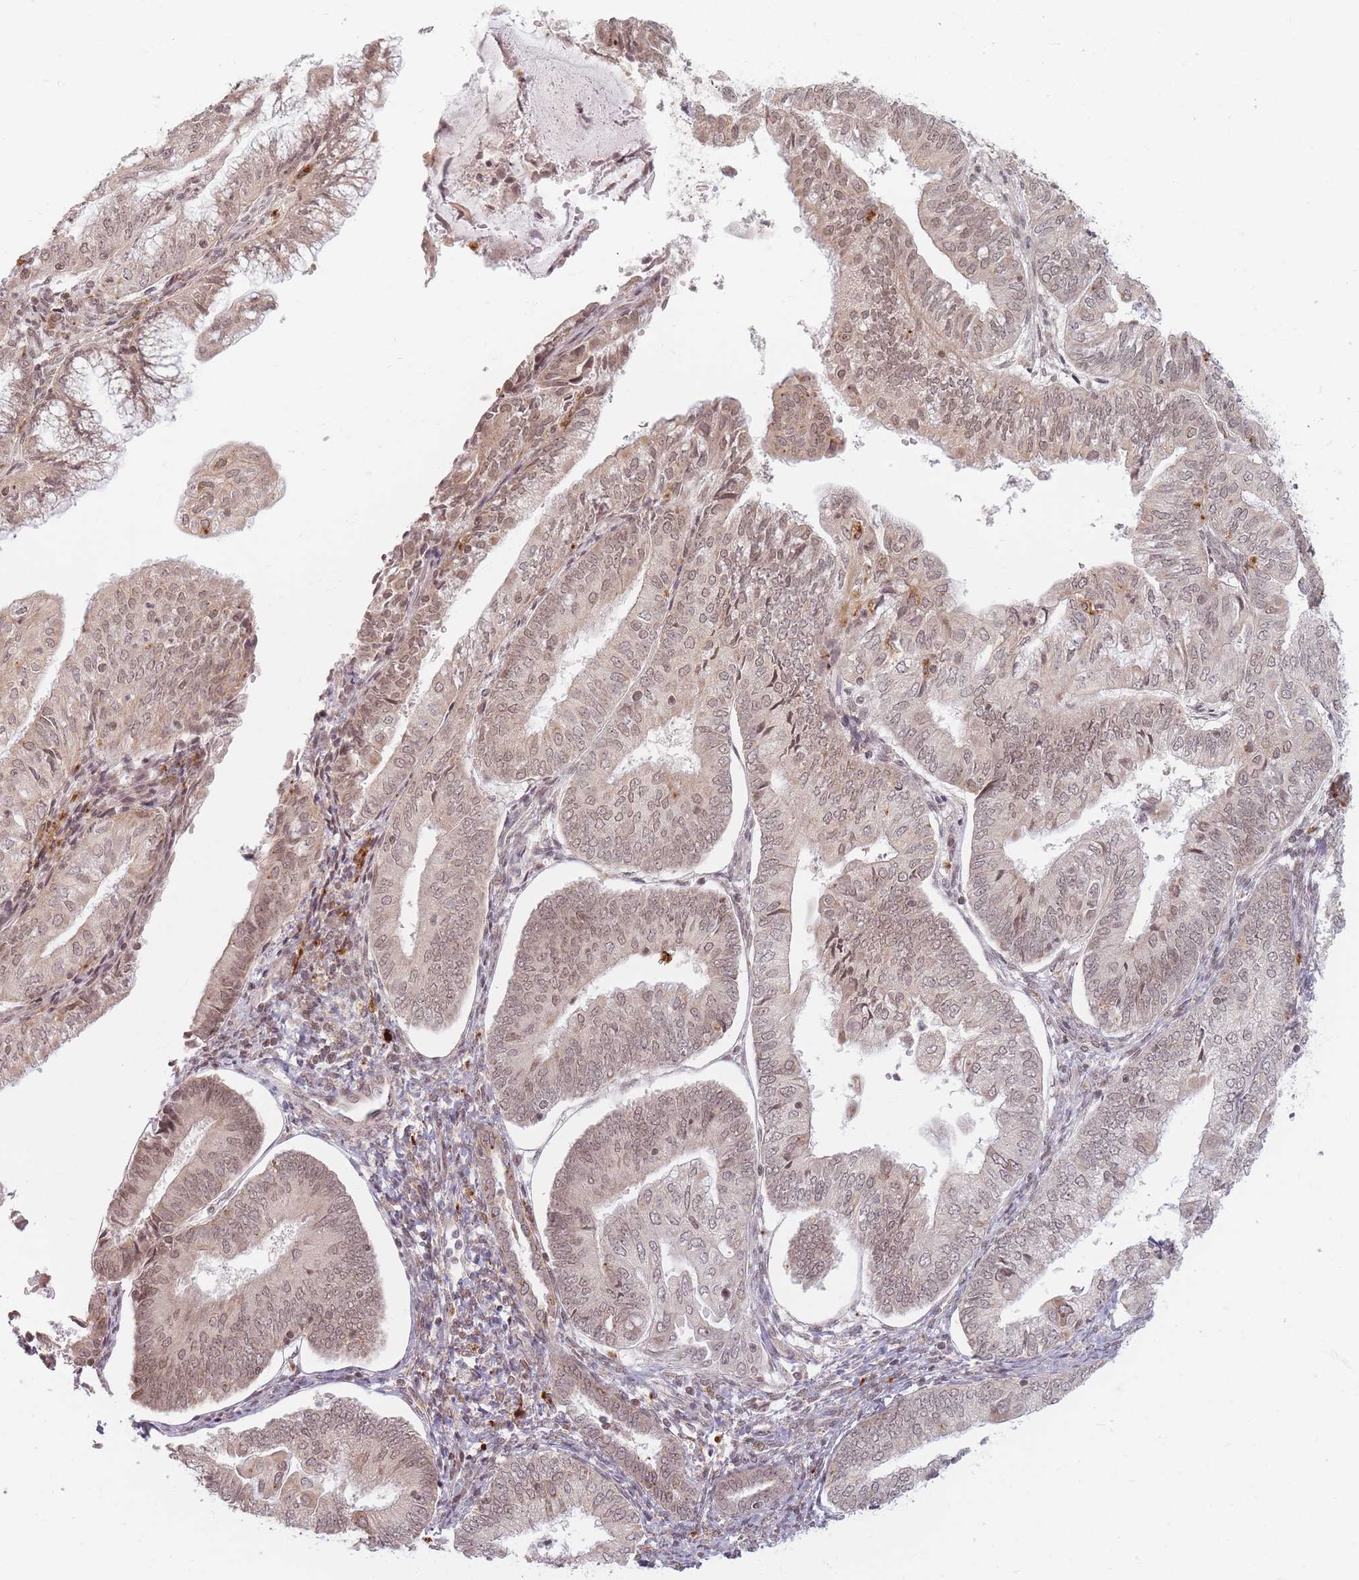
{"staining": {"intensity": "weak", "quantity": ">75%", "location": "nuclear"}, "tissue": "endometrial cancer", "cell_type": "Tumor cells", "image_type": "cancer", "snomed": [{"axis": "morphology", "description": "Adenocarcinoma, NOS"}, {"axis": "topography", "description": "Endometrium"}], "caption": "Brown immunohistochemical staining in endometrial cancer (adenocarcinoma) exhibits weak nuclear positivity in approximately >75% of tumor cells.", "gene": "SPATA45", "patient": {"sex": "female", "age": 55}}